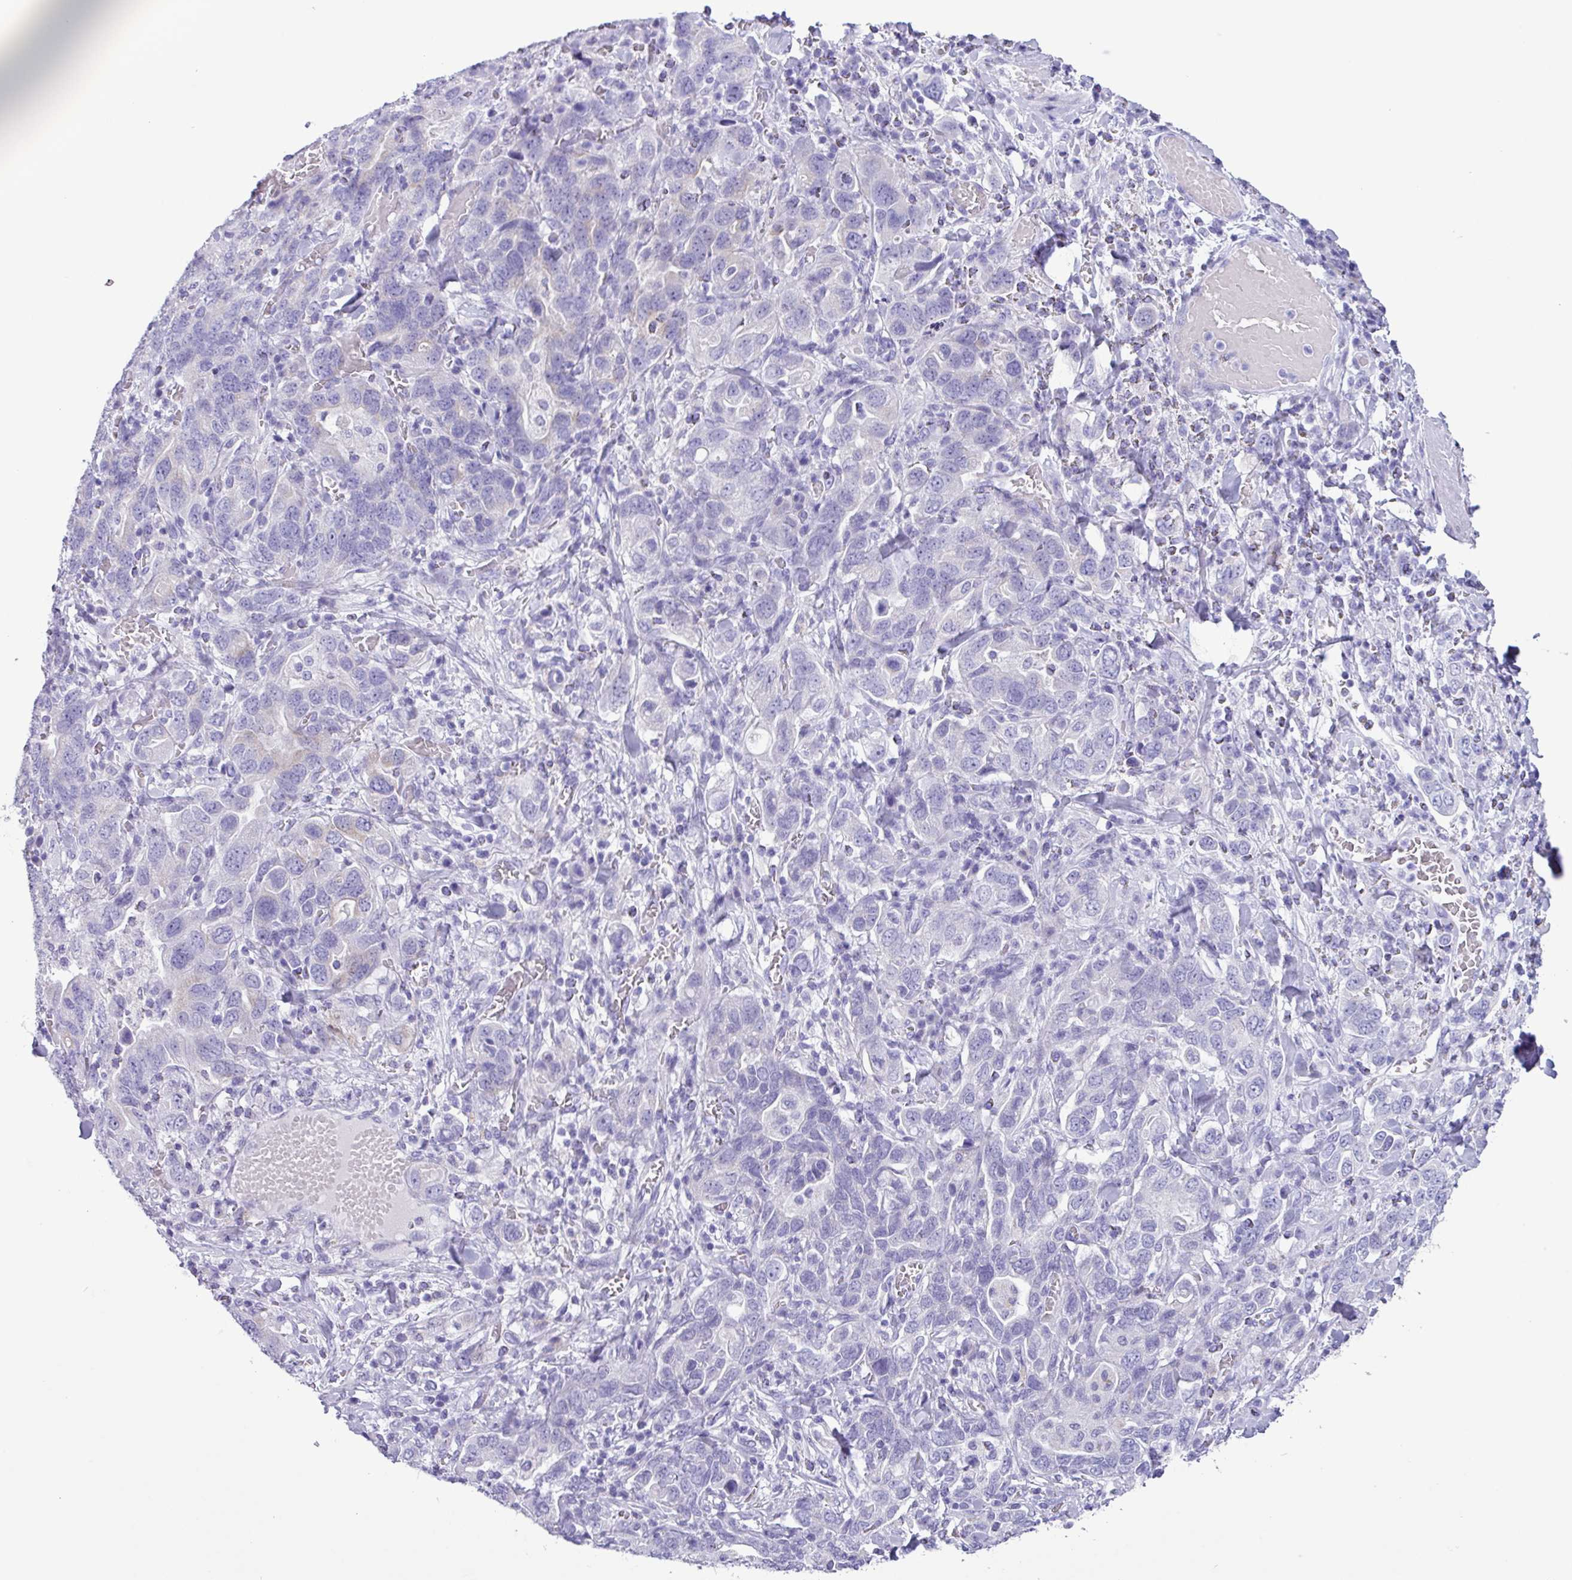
{"staining": {"intensity": "negative", "quantity": "none", "location": "none"}, "tissue": "stomach cancer", "cell_type": "Tumor cells", "image_type": "cancer", "snomed": [{"axis": "morphology", "description": "Adenocarcinoma, NOS"}, {"axis": "topography", "description": "Stomach, upper"}, {"axis": "topography", "description": "Stomach"}], "caption": "DAB immunohistochemical staining of stomach cancer (adenocarcinoma) displays no significant staining in tumor cells.", "gene": "AGO3", "patient": {"sex": "male", "age": 62}}